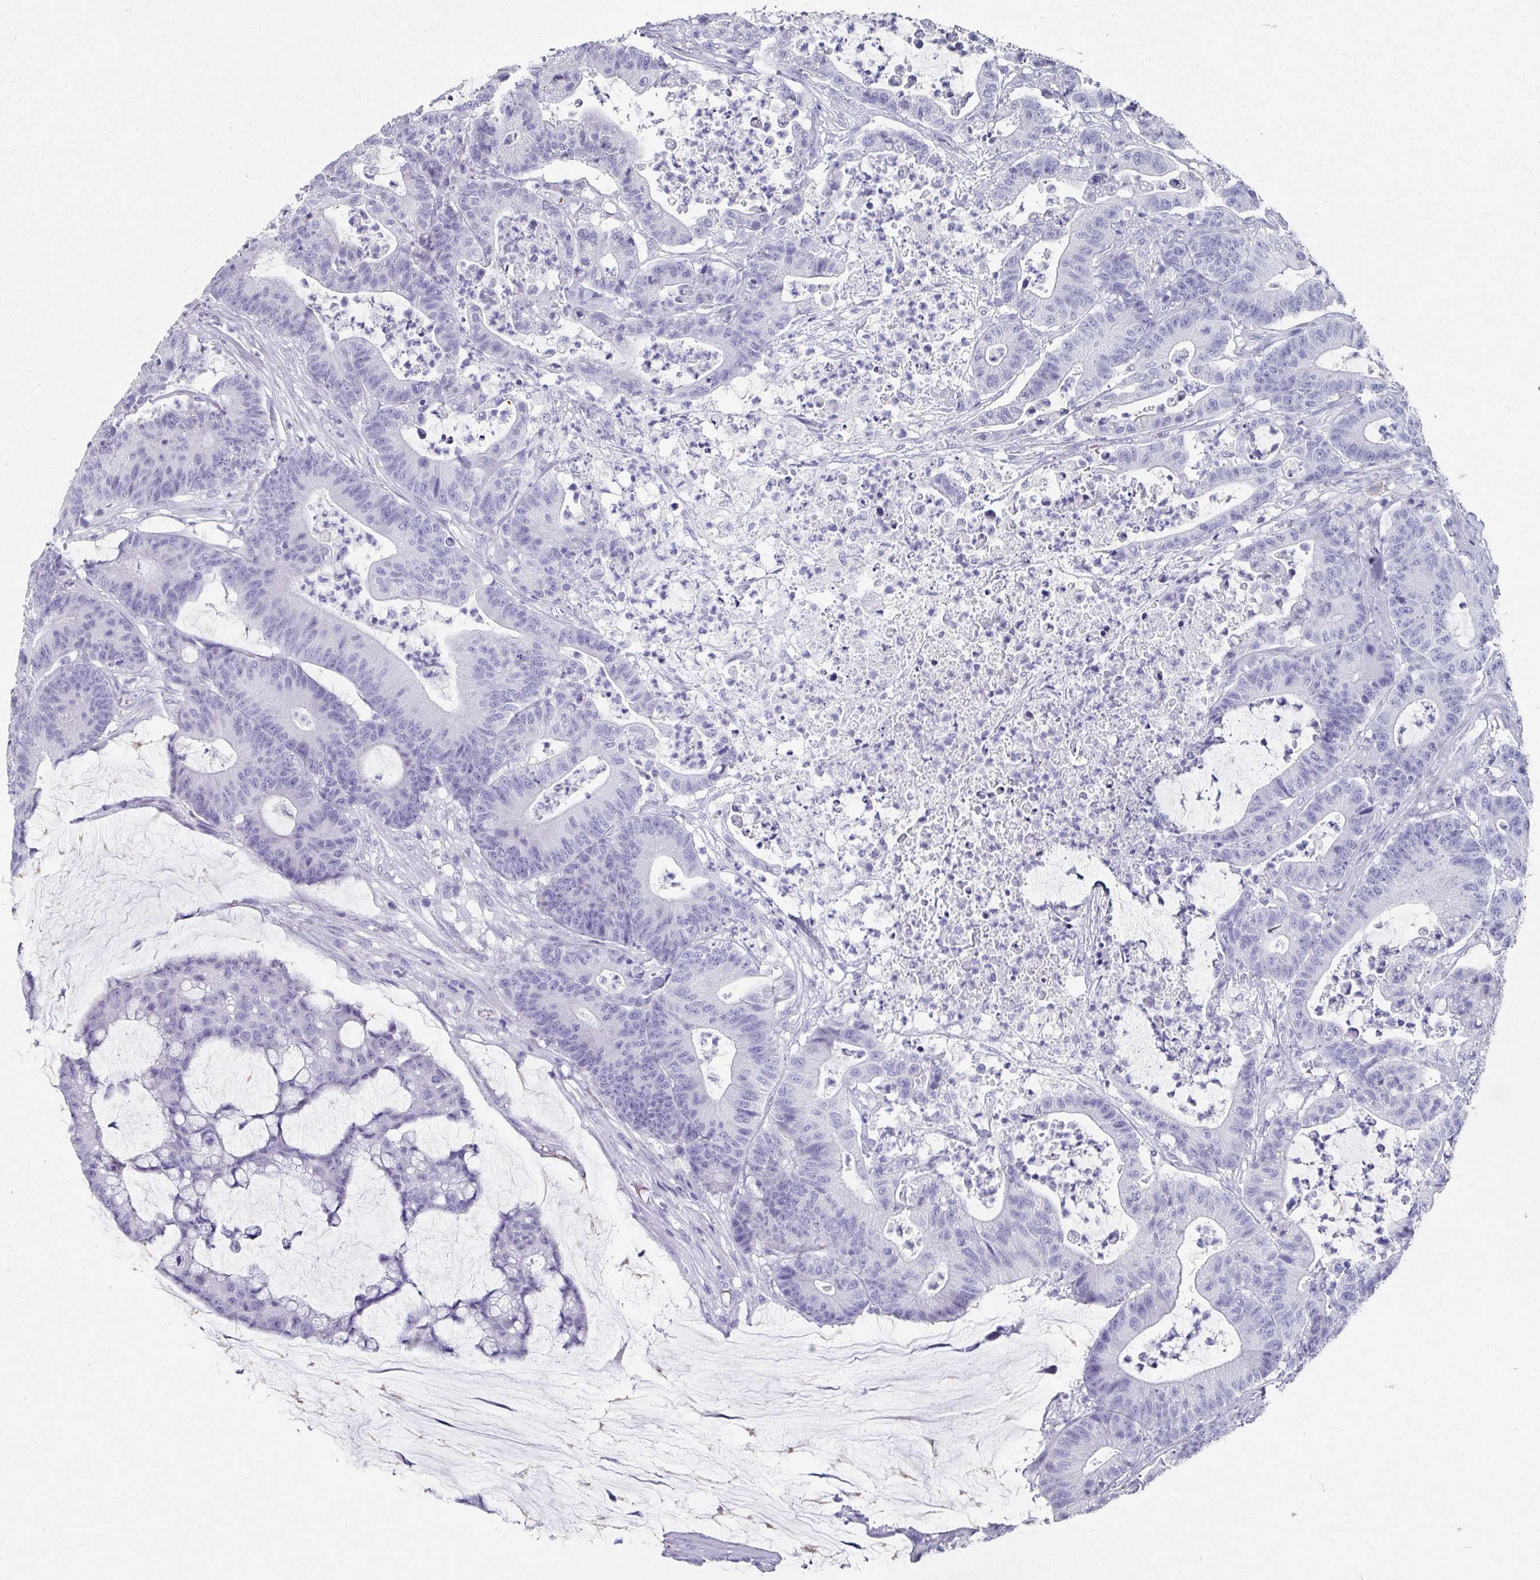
{"staining": {"intensity": "negative", "quantity": "none", "location": "none"}, "tissue": "colorectal cancer", "cell_type": "Tumor cells", "image_type": "cancer", "snomed": [{"axis": "morphology", "description": "Adenocarcinoma, NOS"}, {"axis": "topography", "description": "Colon"}], "caption": "Adenocarcinoma (colorectal) was stained to show a protein in brown. There is no significant staining in tumor cells.", "gene": "SETBP1", "patient": {"sex": "female", "age": 84}}